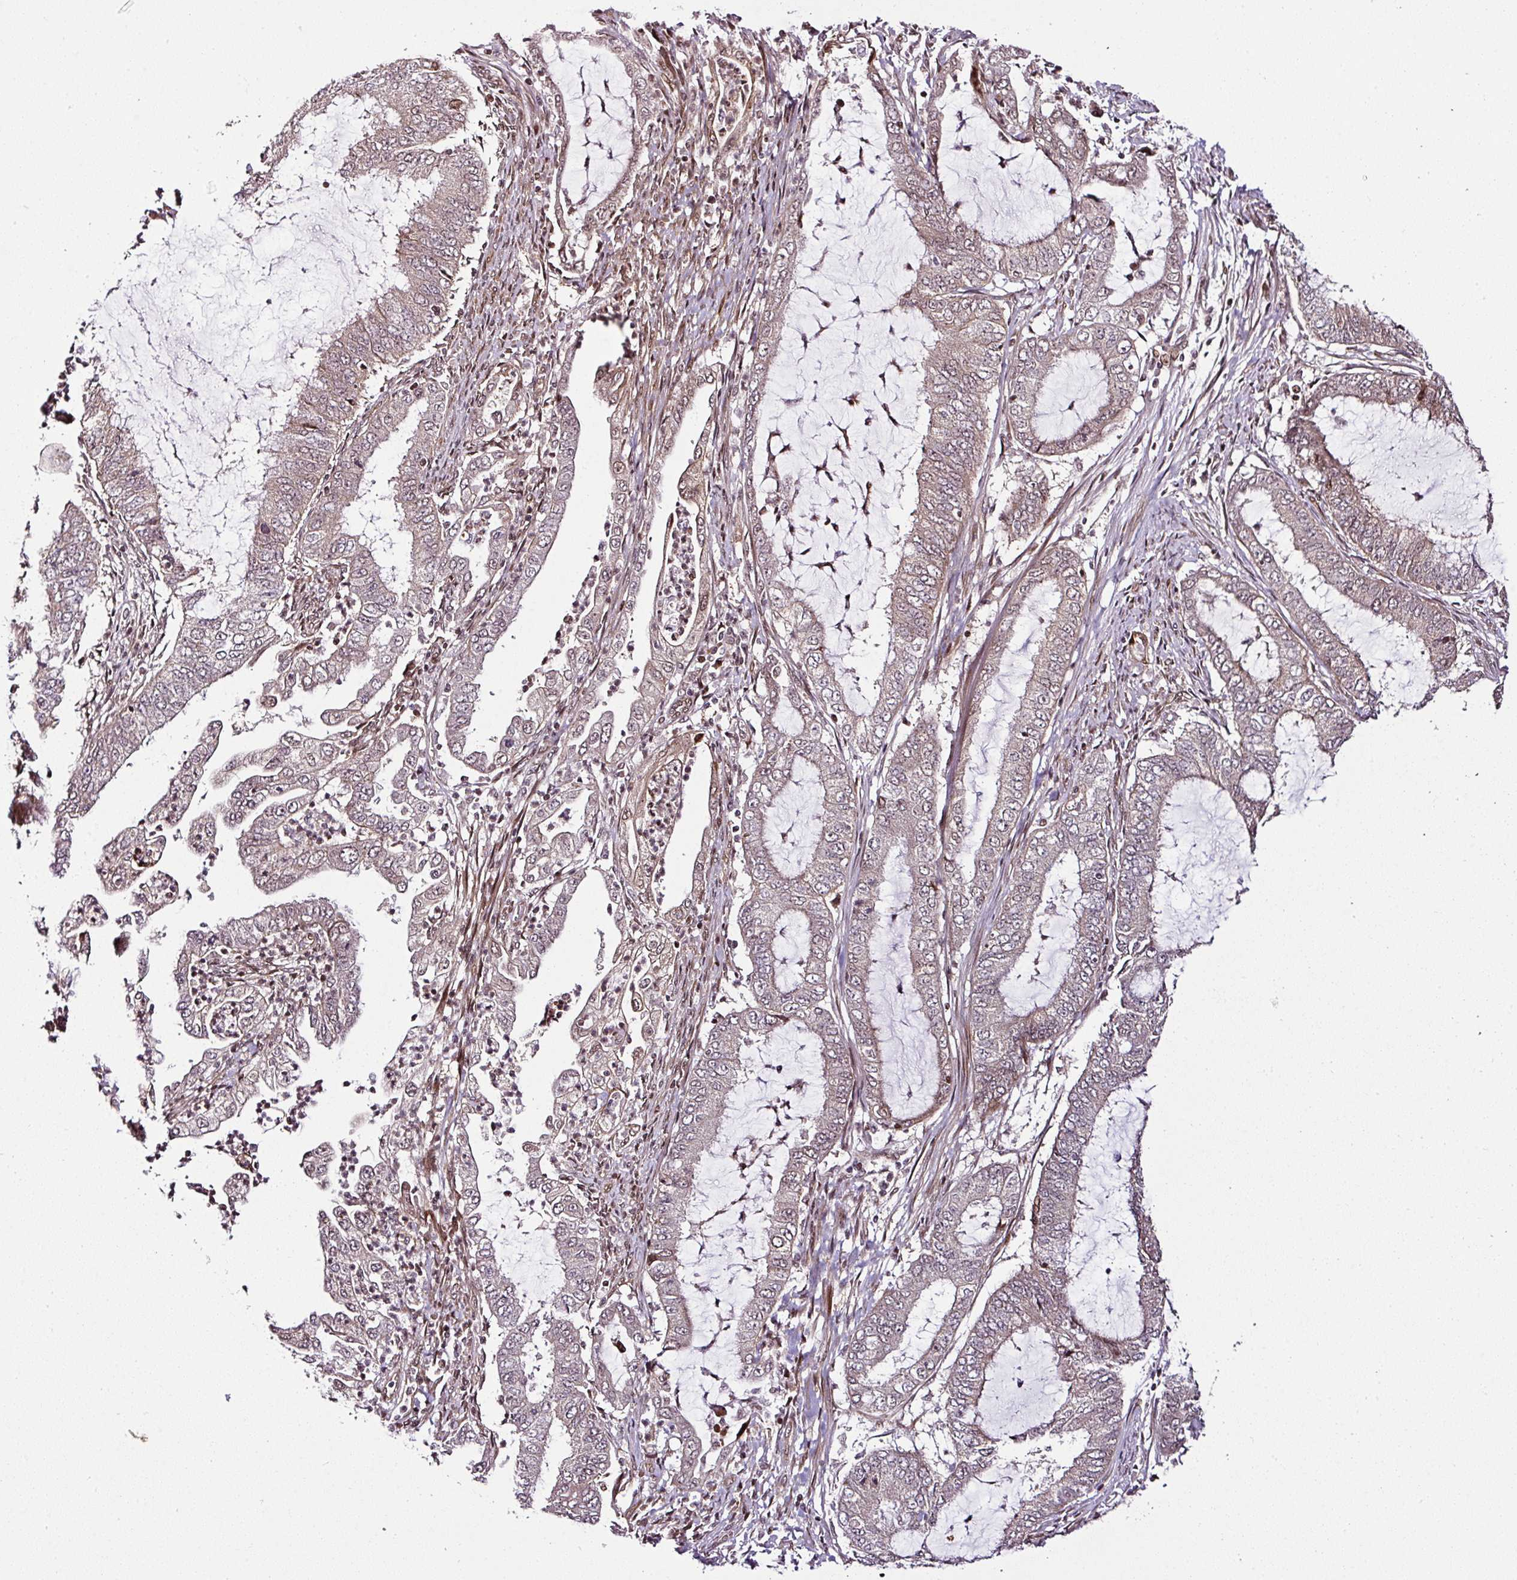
{"staining": {"intensity": "weak", "quantity": "<25%", "location": "nuclear"}, "tissue": "endometrial cancer", "cell_type": "Tumor cells", "image_type": "cancer", "snomed": [{"axis": "morphology", "description": "Adenocarcinoma, NOS"}, {"axis": "topography", "description": "Endometrium"}], "caption": "Immunohistochemistry (IHC) histopathology image of human adenocarcinoma (endometrial) stained for a protein (brown), which exhibits no staining in tumor cells. Nuclei are stained in blue.", "gene": "COPRS", "patient": {"sex": "female", "age": 51}}